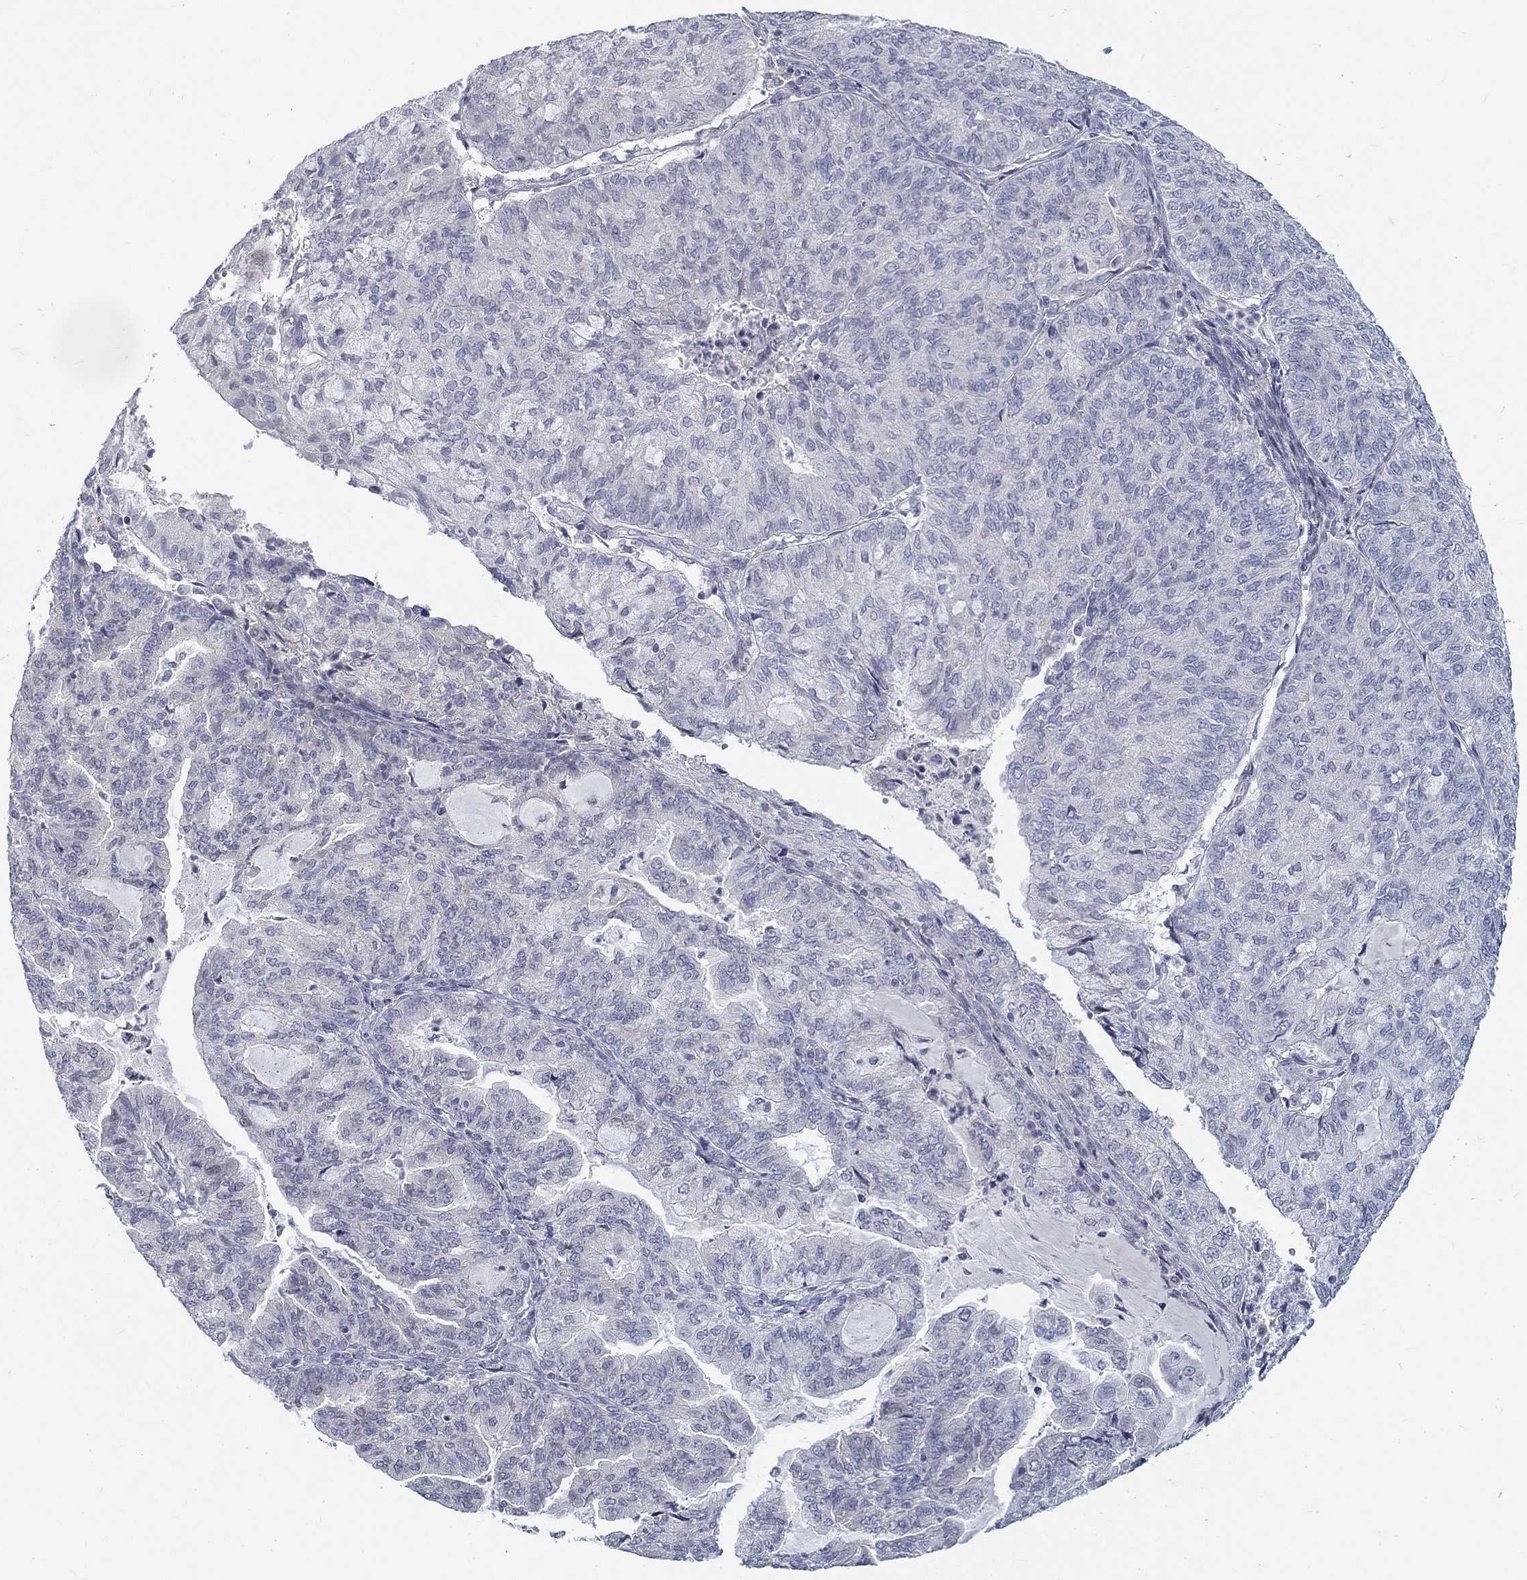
{"staining": {"intensity": "negative", "quantity": "none", "location": "none"}, "tissue": "endometrial cancer", "cell_type": "Tumor cells", "image_type": "cancer", "snomed": [{"axis": "morphology", "description": "Adenocarcinoma, NOS"}, {"axis": "topography", "description": "Endometrium"}], "caption": "Tumor cells are negative for brown protein staining in adenocarcinoma (endometrial).", "gene": "ATP1A3", "patient": {"sex": "female", "age": 82}}